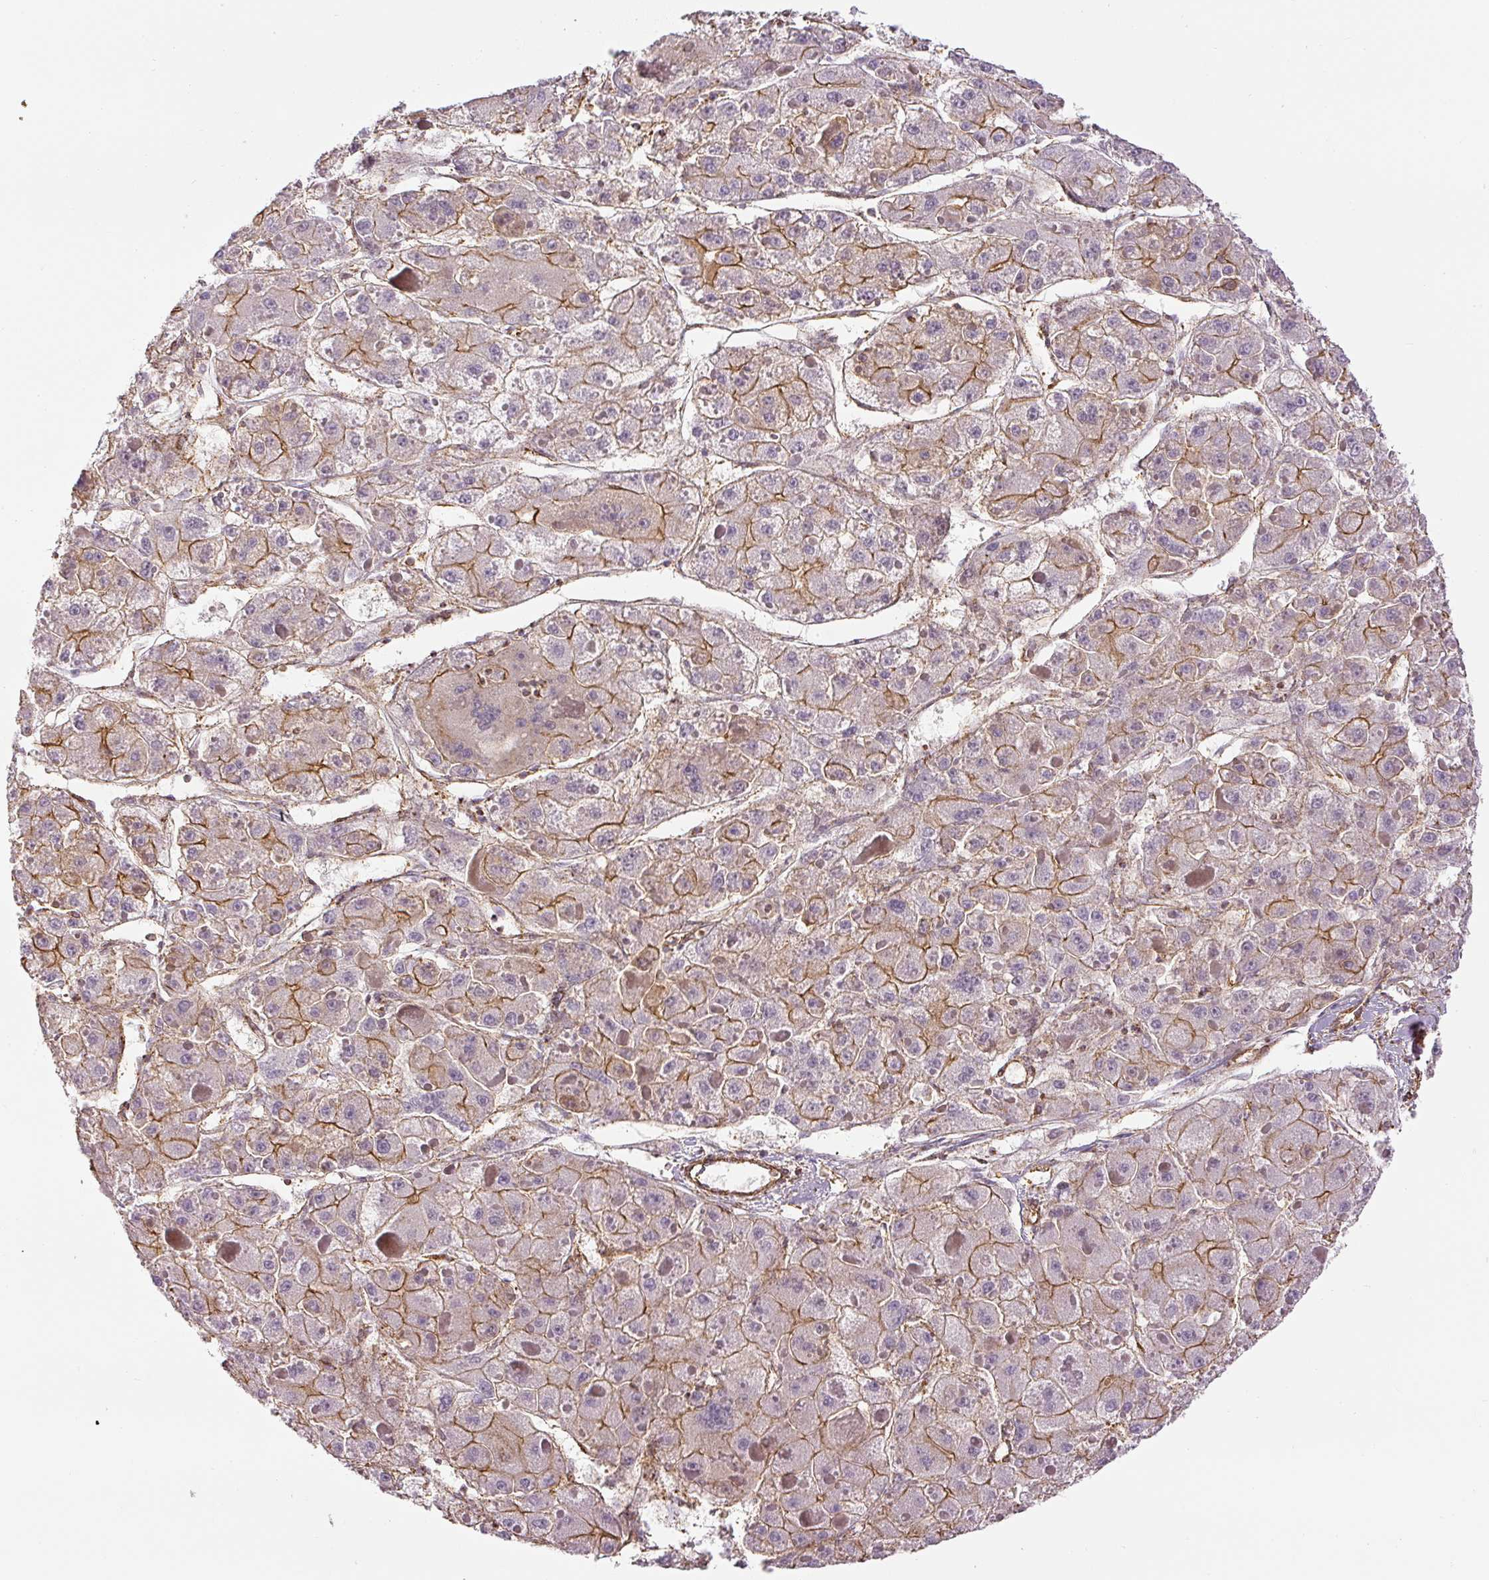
{"staining": {"intensity": "moderate", "quantity": "25%-75%", "location": "cytoplasmic/membranous"}, "tissue": "liver cancer", "cell_type": "Tumor cells", "image_type": "cancer", "snomed": [{"axis": "morphology", "description": "Carcinoma, Hepatocellular, NOS"}, {"axis": "topography", "description": "Liver"}], "caption": "Immunohistochemistry (IHC) of human hepatocellular carcinoma (liver) exhibits medium levels of moderate cytoplasmic/membranous expression in approximately 25%-75% of tumor cells.", "gene": "MYL12A", "patient": {"sex": "female", "age": 73}}